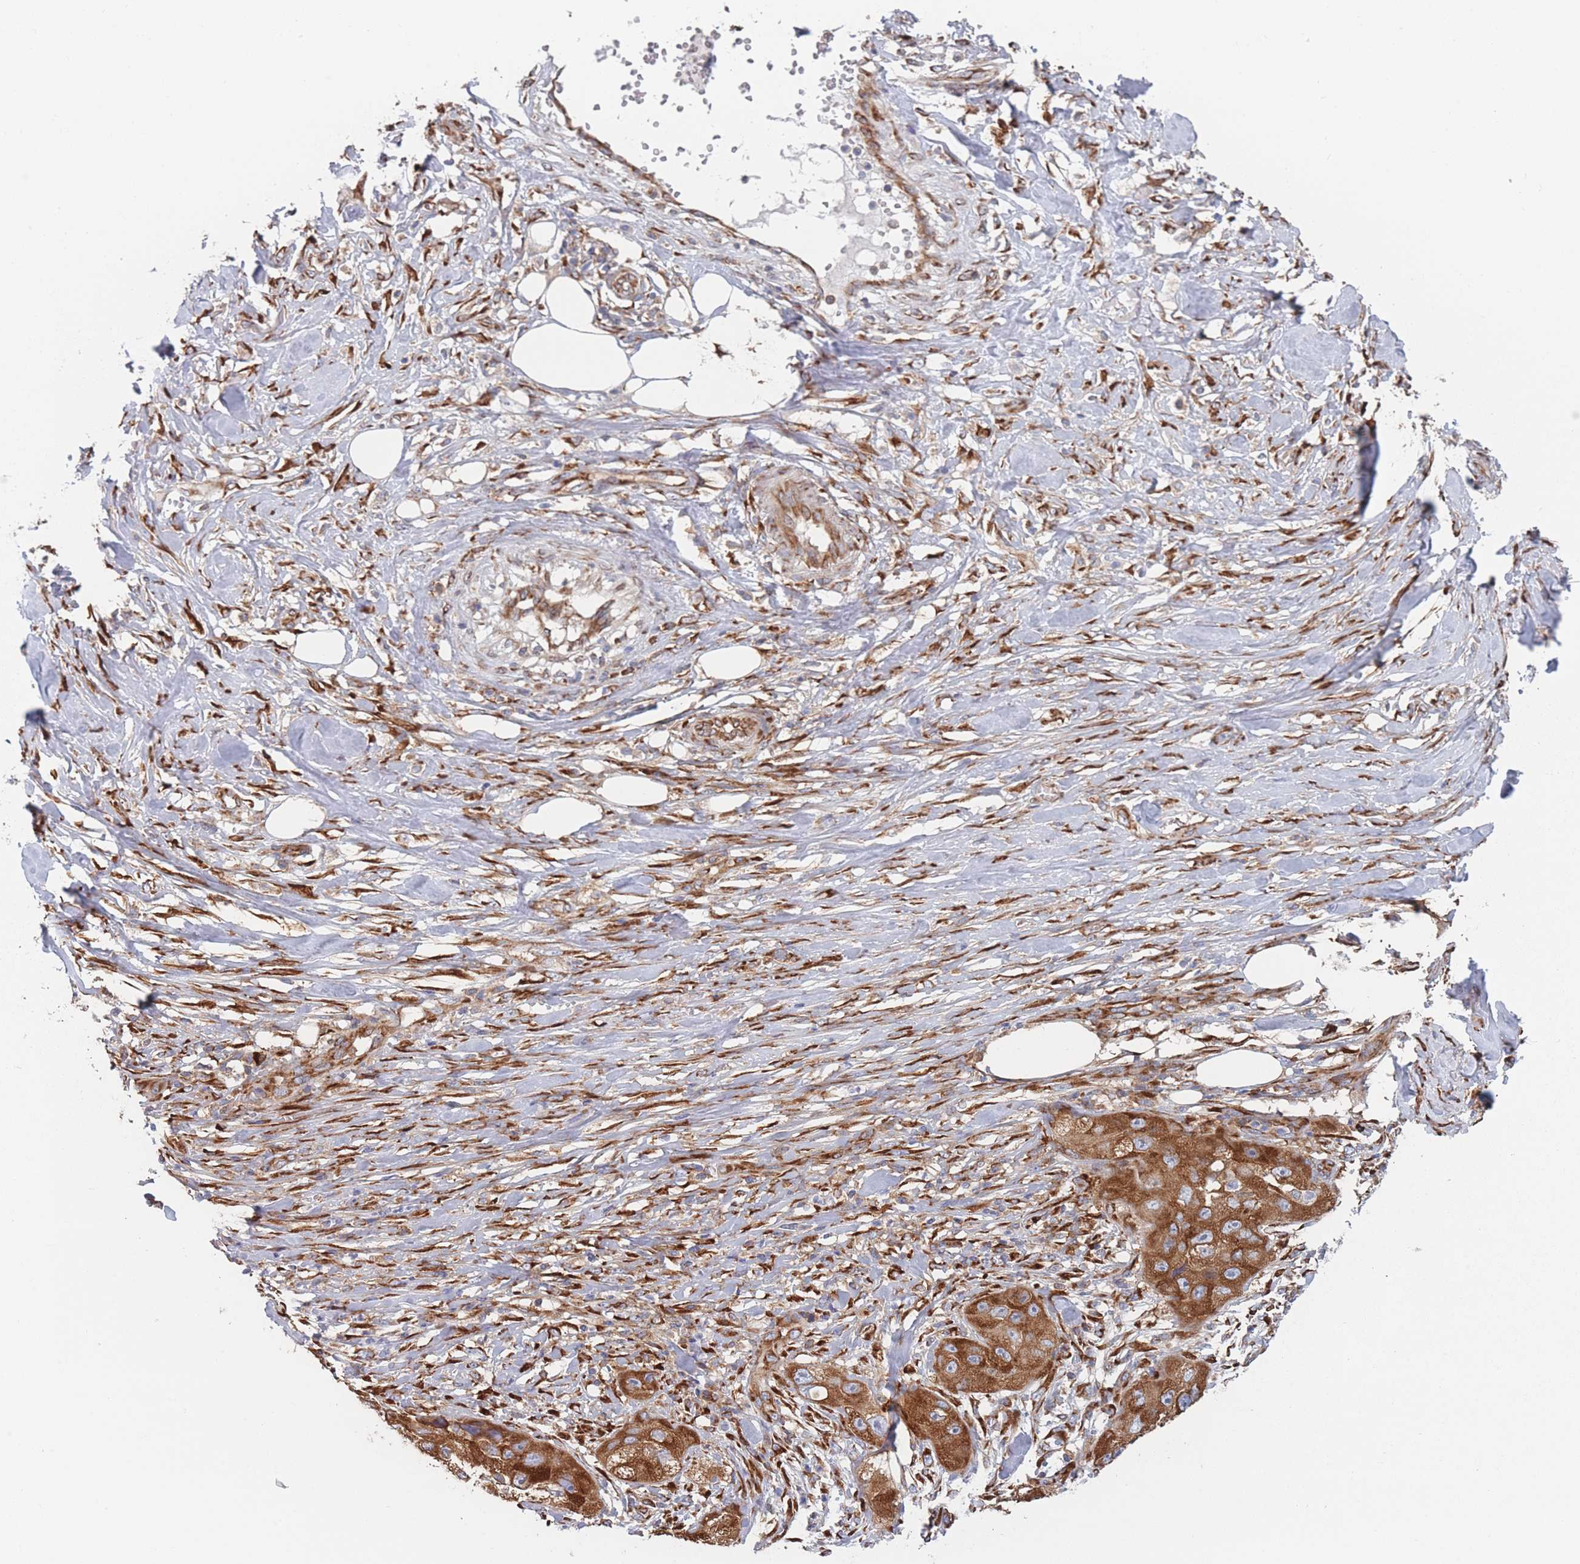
{"staining": {"intensity": "strong", "quantity": ">75%", "location": "cytoplasmic/membranous"}, "tissue": "skin cancer", "cell_type": "Tumor cells", "image_type": "cancer", "snomed": [{"axis": "morphology", "description": "Squamous cell carcinoma, NOS"}, {"axis": "topography", "description": "Skin"}, {"axis": "topography", "description": "Subcutis"}], "caption": "Tumor cells show high levels of strong cytoplasmic/membranous positivity in about >75% of cells in human skin squamous cell carcinoma.", "gene": "EEF1B2", "patient": {"sex": "male", "age": 73}}